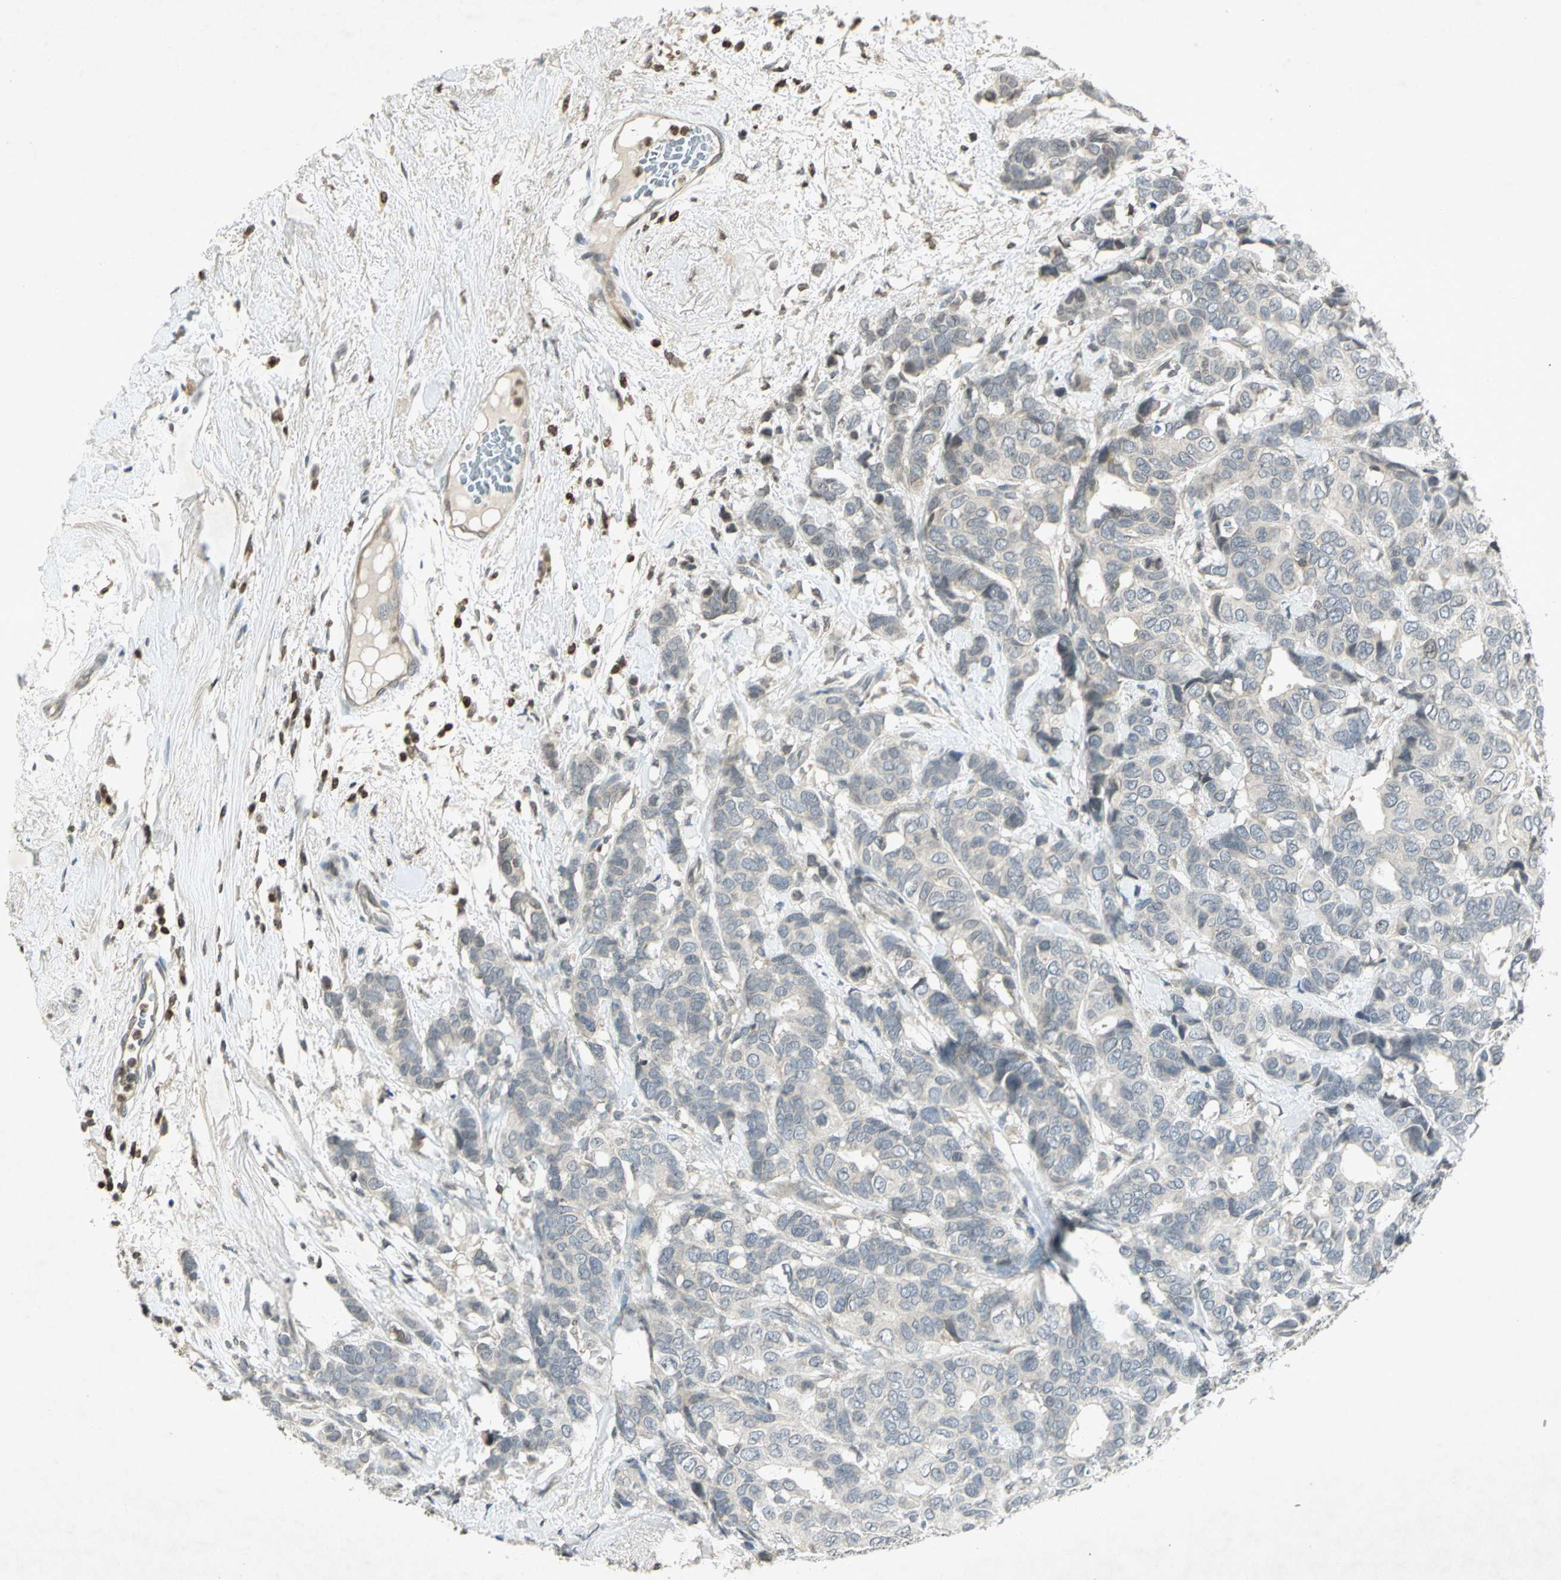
{"staining": {"intensity": "negative", "quantity": "none", "location": "none"}, "tissue": "breast cancer", "cell_type": "Tumor cells", "image_type": "cancer", "snomed": [{"axis": "morphology", "description": "Duct carcinoma"}, {"axis": "topography", "description": "Breast"}], "caption": "Human breast cancer stained for a protein using IHC shows no staining in tumor cells.", "gene": "IL16", "patient": {"sex": "female", "age": 87}}